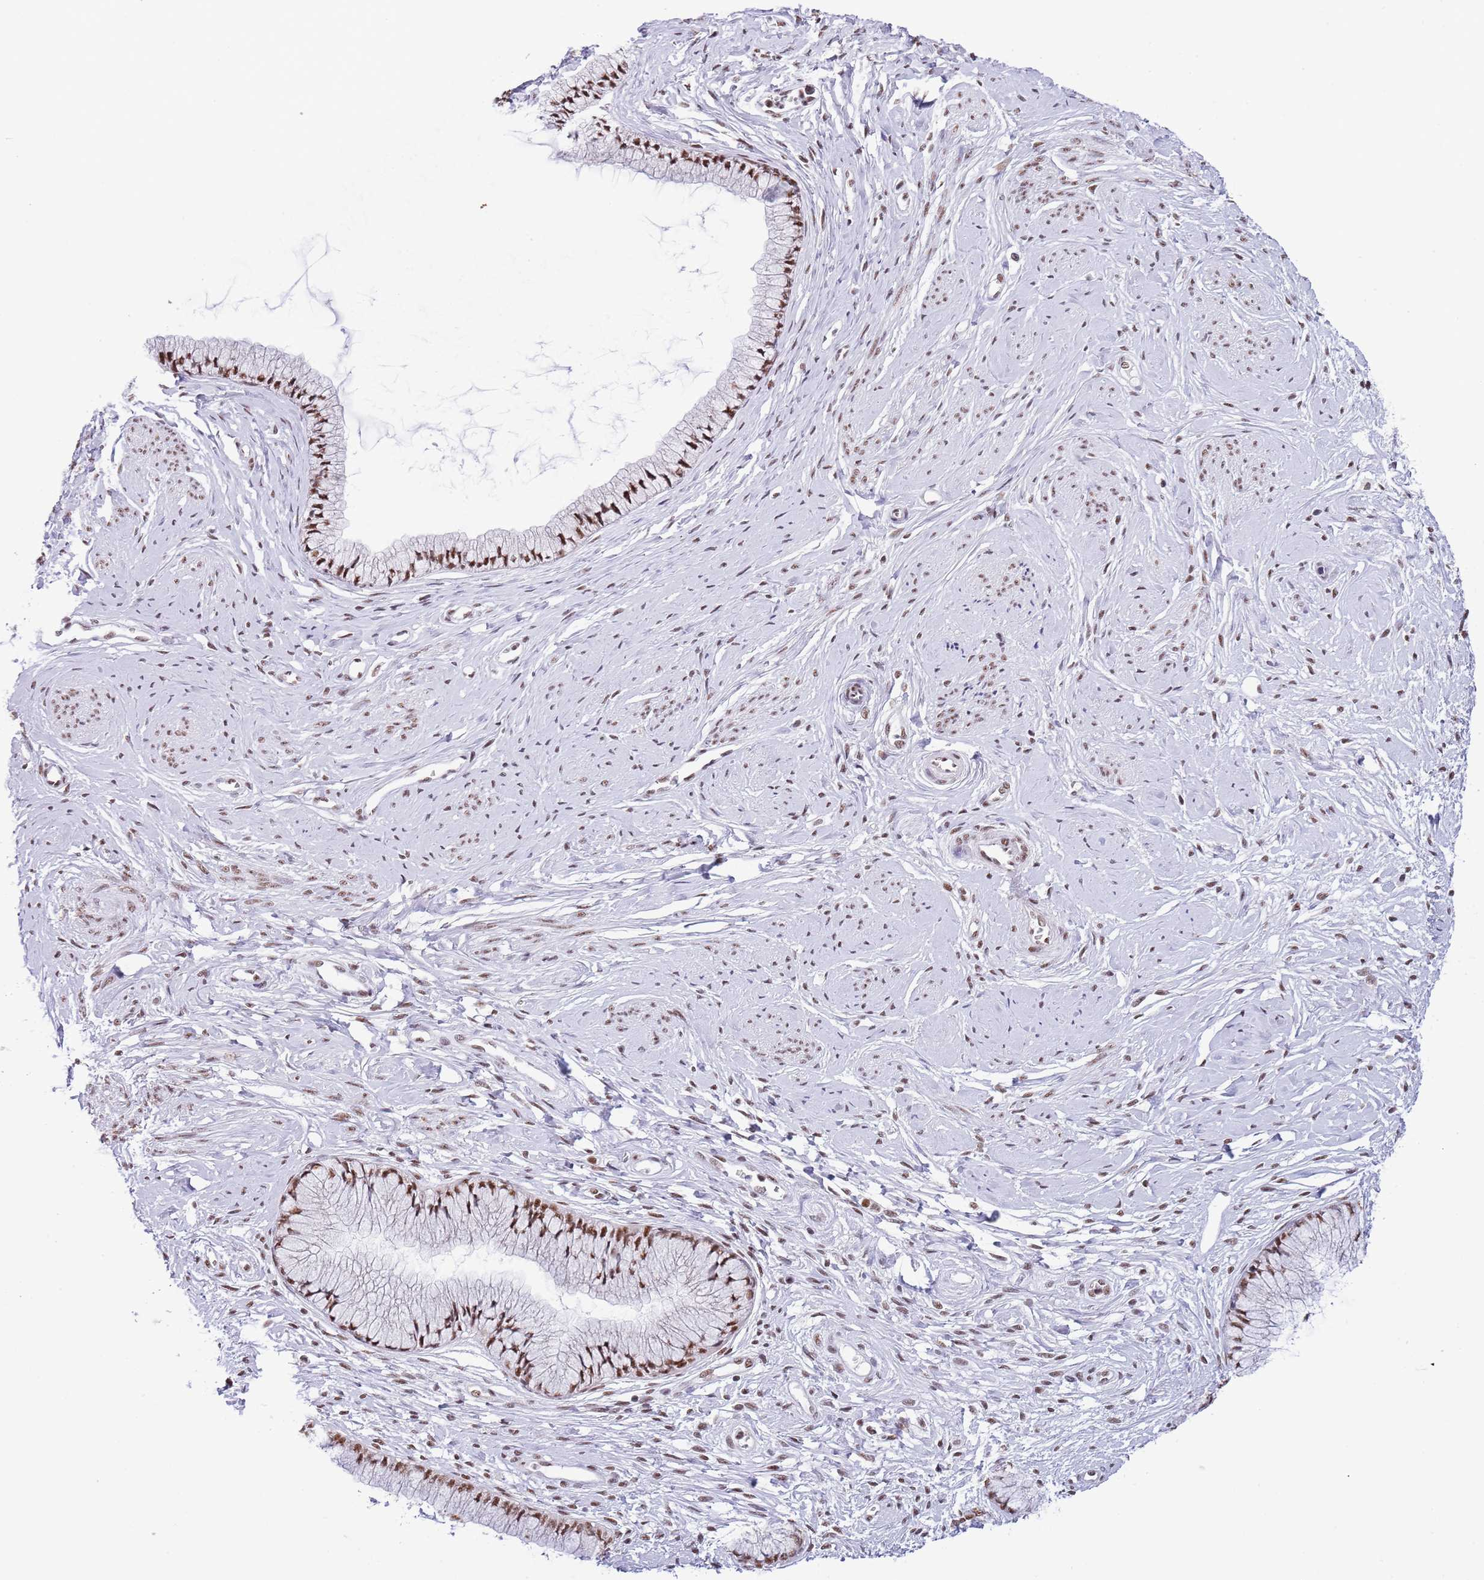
{"staining": {"intensity": "strong", "quantity": ">75%", "location": "nuclear"}, "tissue": "cervix", "cell_type": "Glandular cells", "image_type": "normal", "snomed": [{"axis": "morphology", "description": "Normal tissue, NOS"}, {"axis": "topography", "description": "Cervix"}], "caption": "IHC image of unremarkable cervix: human cervix stained using immunohistochemistry reveals high levels of strong protein expression localized specifically in the nuclear of glandular cells, appearing as a nuclear brown color.", "gene": "SF3A2", "patient": {"sex": "female", "age": 42}}